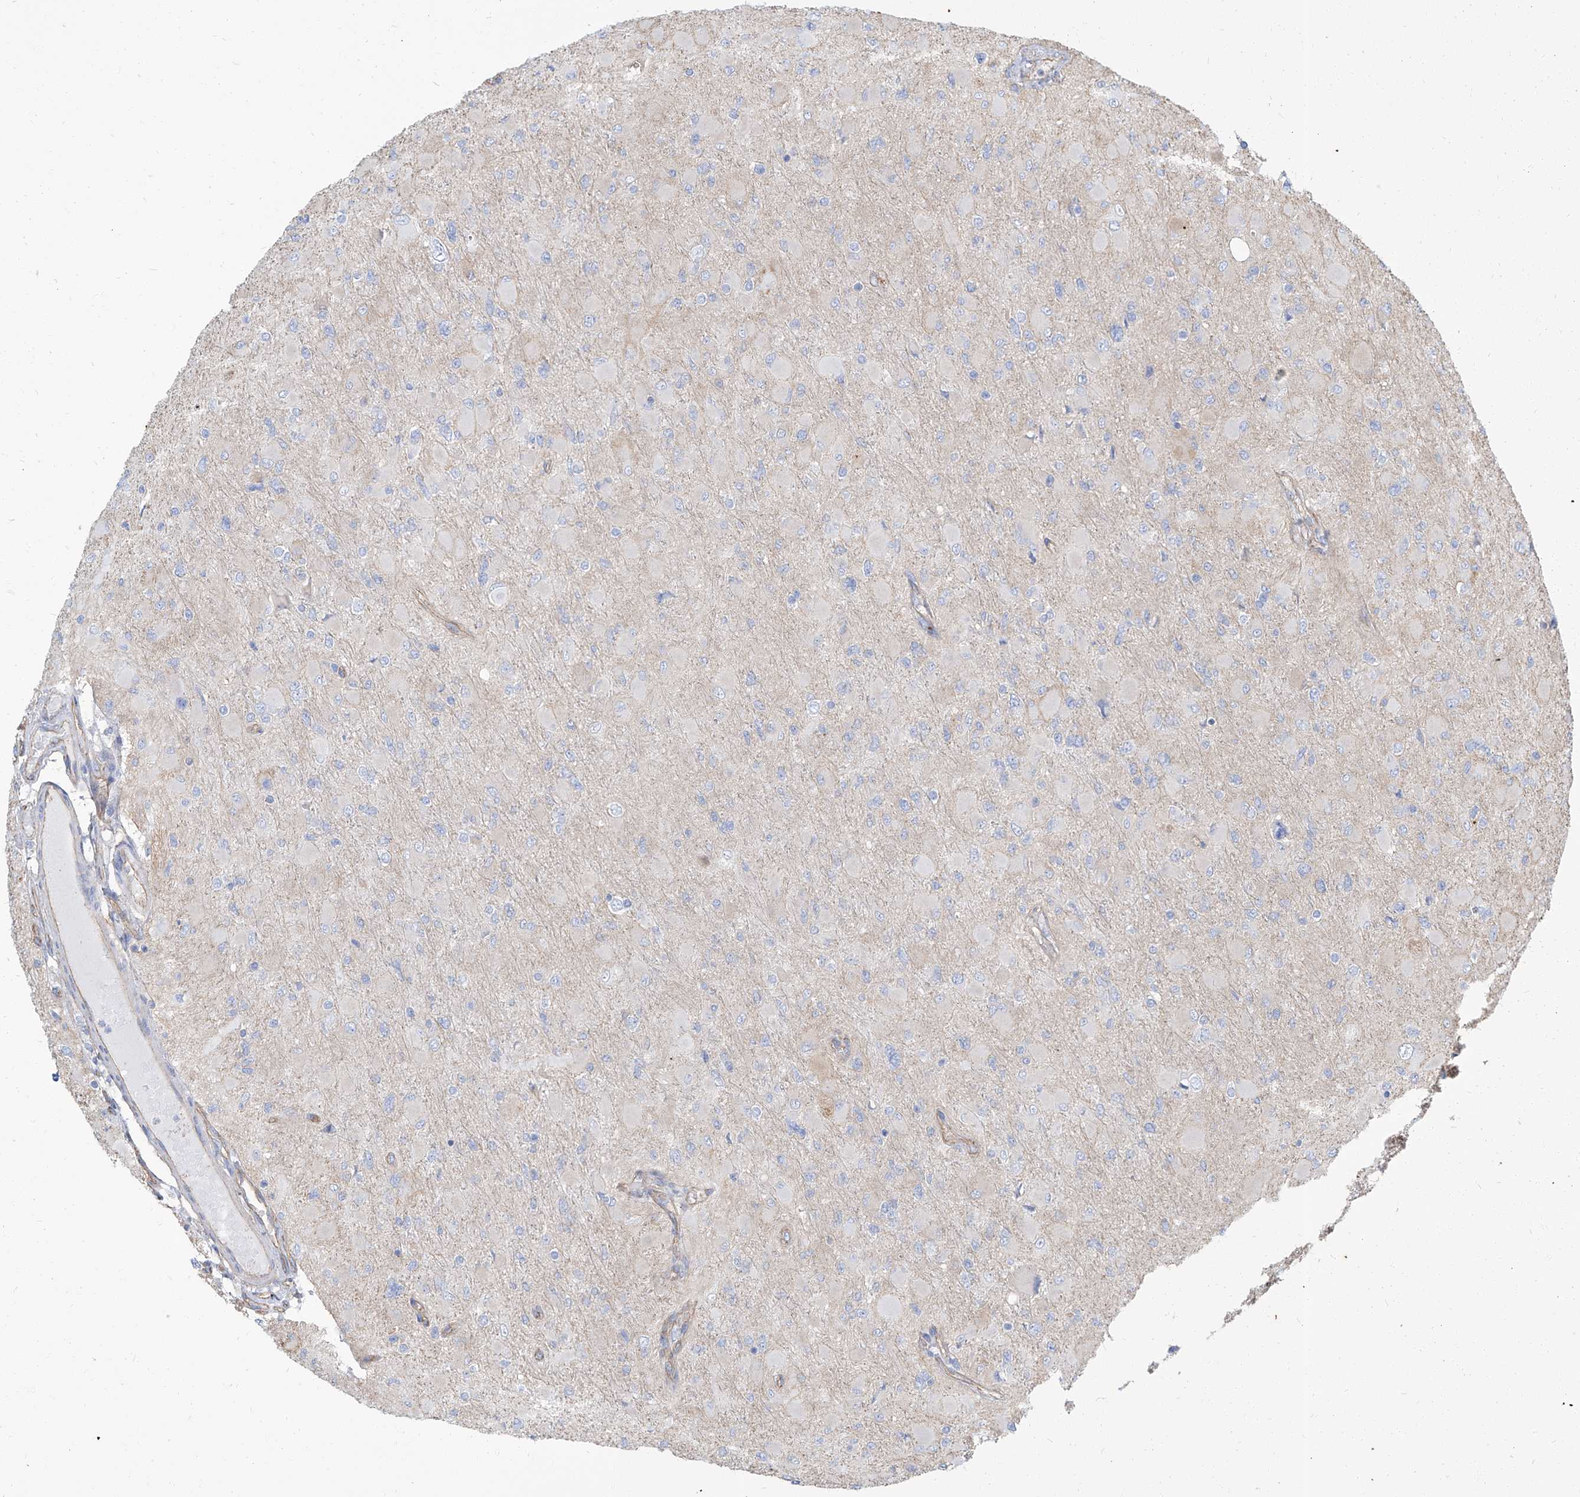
{"staining": {"intensity": "negative", "quantity": "none", "location": "none"}, "tissue": "glioma", "cell_type": "Tumor cells", "image_type": "cancer", "snomed": [{"axis": "morphology", "description": "Glioma, malignant, High grade"}, {"axis": "topography", "description": "Cerebral cortex"}], "caption": "Malignant glioma (high-grade) was stained to show a protein in brown. There is no significant staining in tumor cells.", "gene": "TXLNB", "patient": {"sex": "female", "age": 36}}